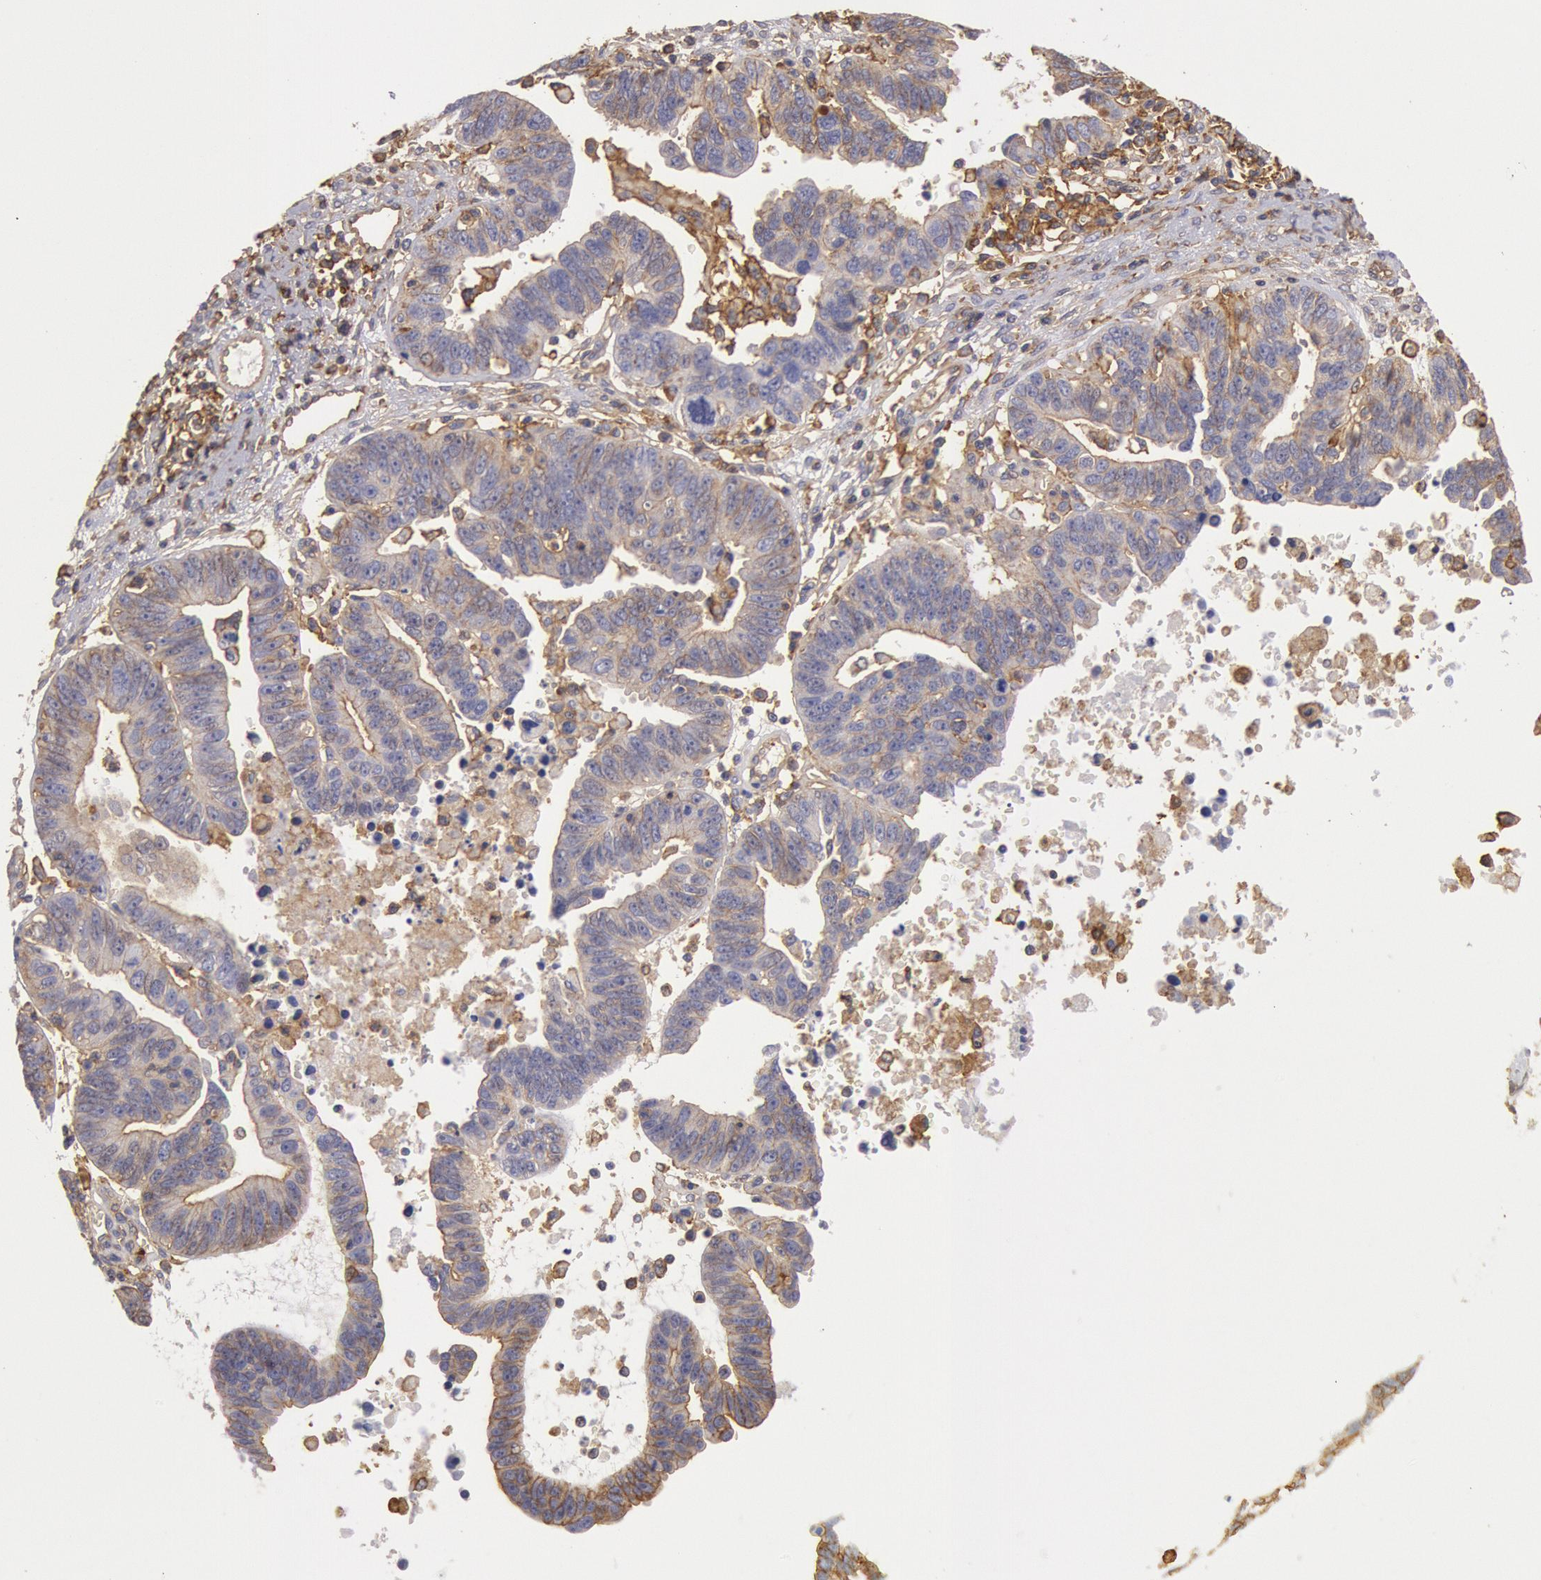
{"staining": {"intensity": "weak", "quantity": "25%-75%", "location": "cytoplasmic/membranous"}, "tissue": "ovarian cancer", "cell_type": "Tumor cells", "image_type": "cancer", "snomed": [{"axis": "morphology", "description": "Carcinoma, endometroid"}, {"axis": "morphology", "description": "Cystadenocarcinoma, serous, NOS"}, {"axis": "topography", "description": "Ovary"}], "caption": "Ovarian cancer tissue demonstrates weak cytoplasmic/membranous positivity in approximately 25%-75% of tumor cells, visualized by immunohistochemistry.", "gene": "SNAP23", "patient": {"sex": "female", "age": 45}}